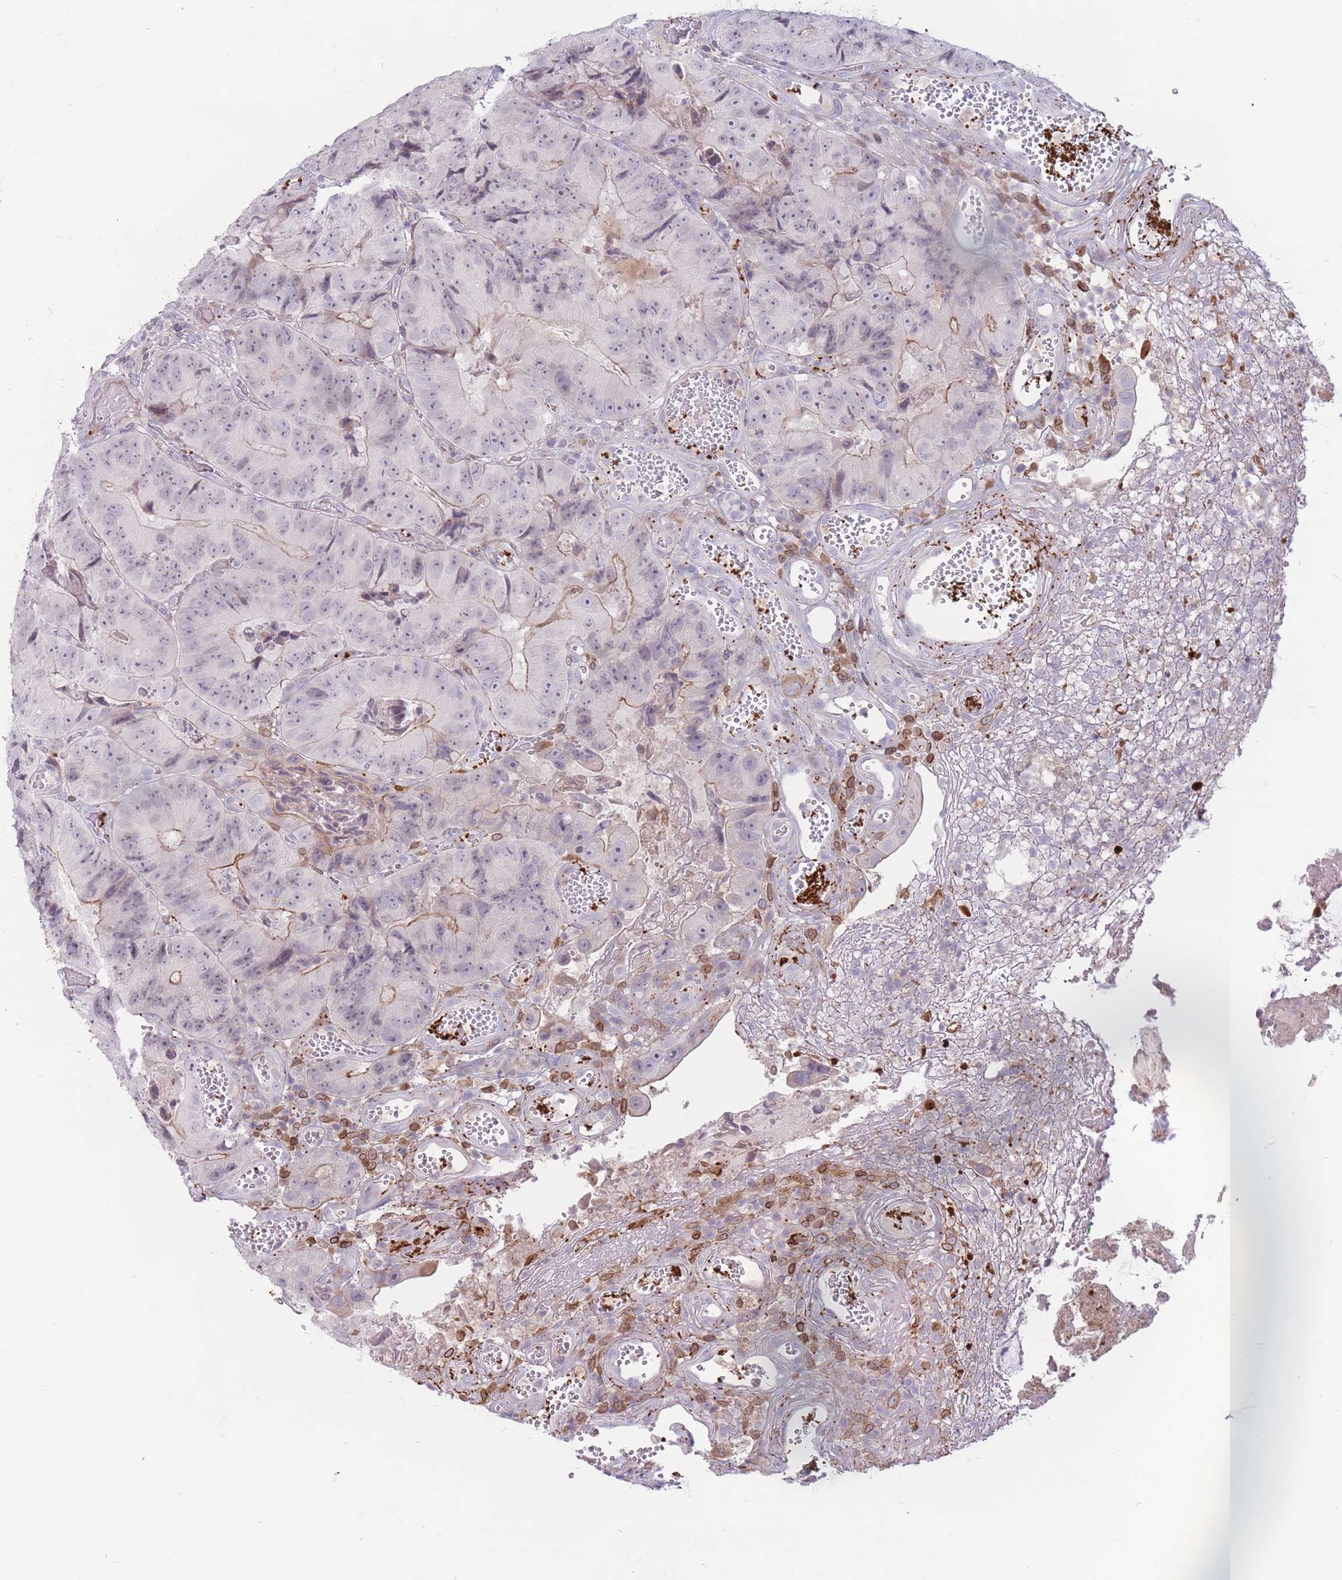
{"staining": {"intensity": "moderate", "quantity": "<25%", "location": "cytoplasmic/membranous"}, "tissue": "colorectal cancer", "cell_type": "Tumor cells", "image_type": "cancer", "snomed": [{"axis": "morphology", "description": "Adenocarcinoma, NOS"}, {"axis": "topography", "description": "Colon"}], "caption": "Colorectal adenocarcinoma tissue shows moderate cytoplasmic/membranous positivity in approximately <25% of tumor cells, visualized by immunohistochemistry.", "gene": "PTGDR", "patient": {"sex": "female", "age": 86}}